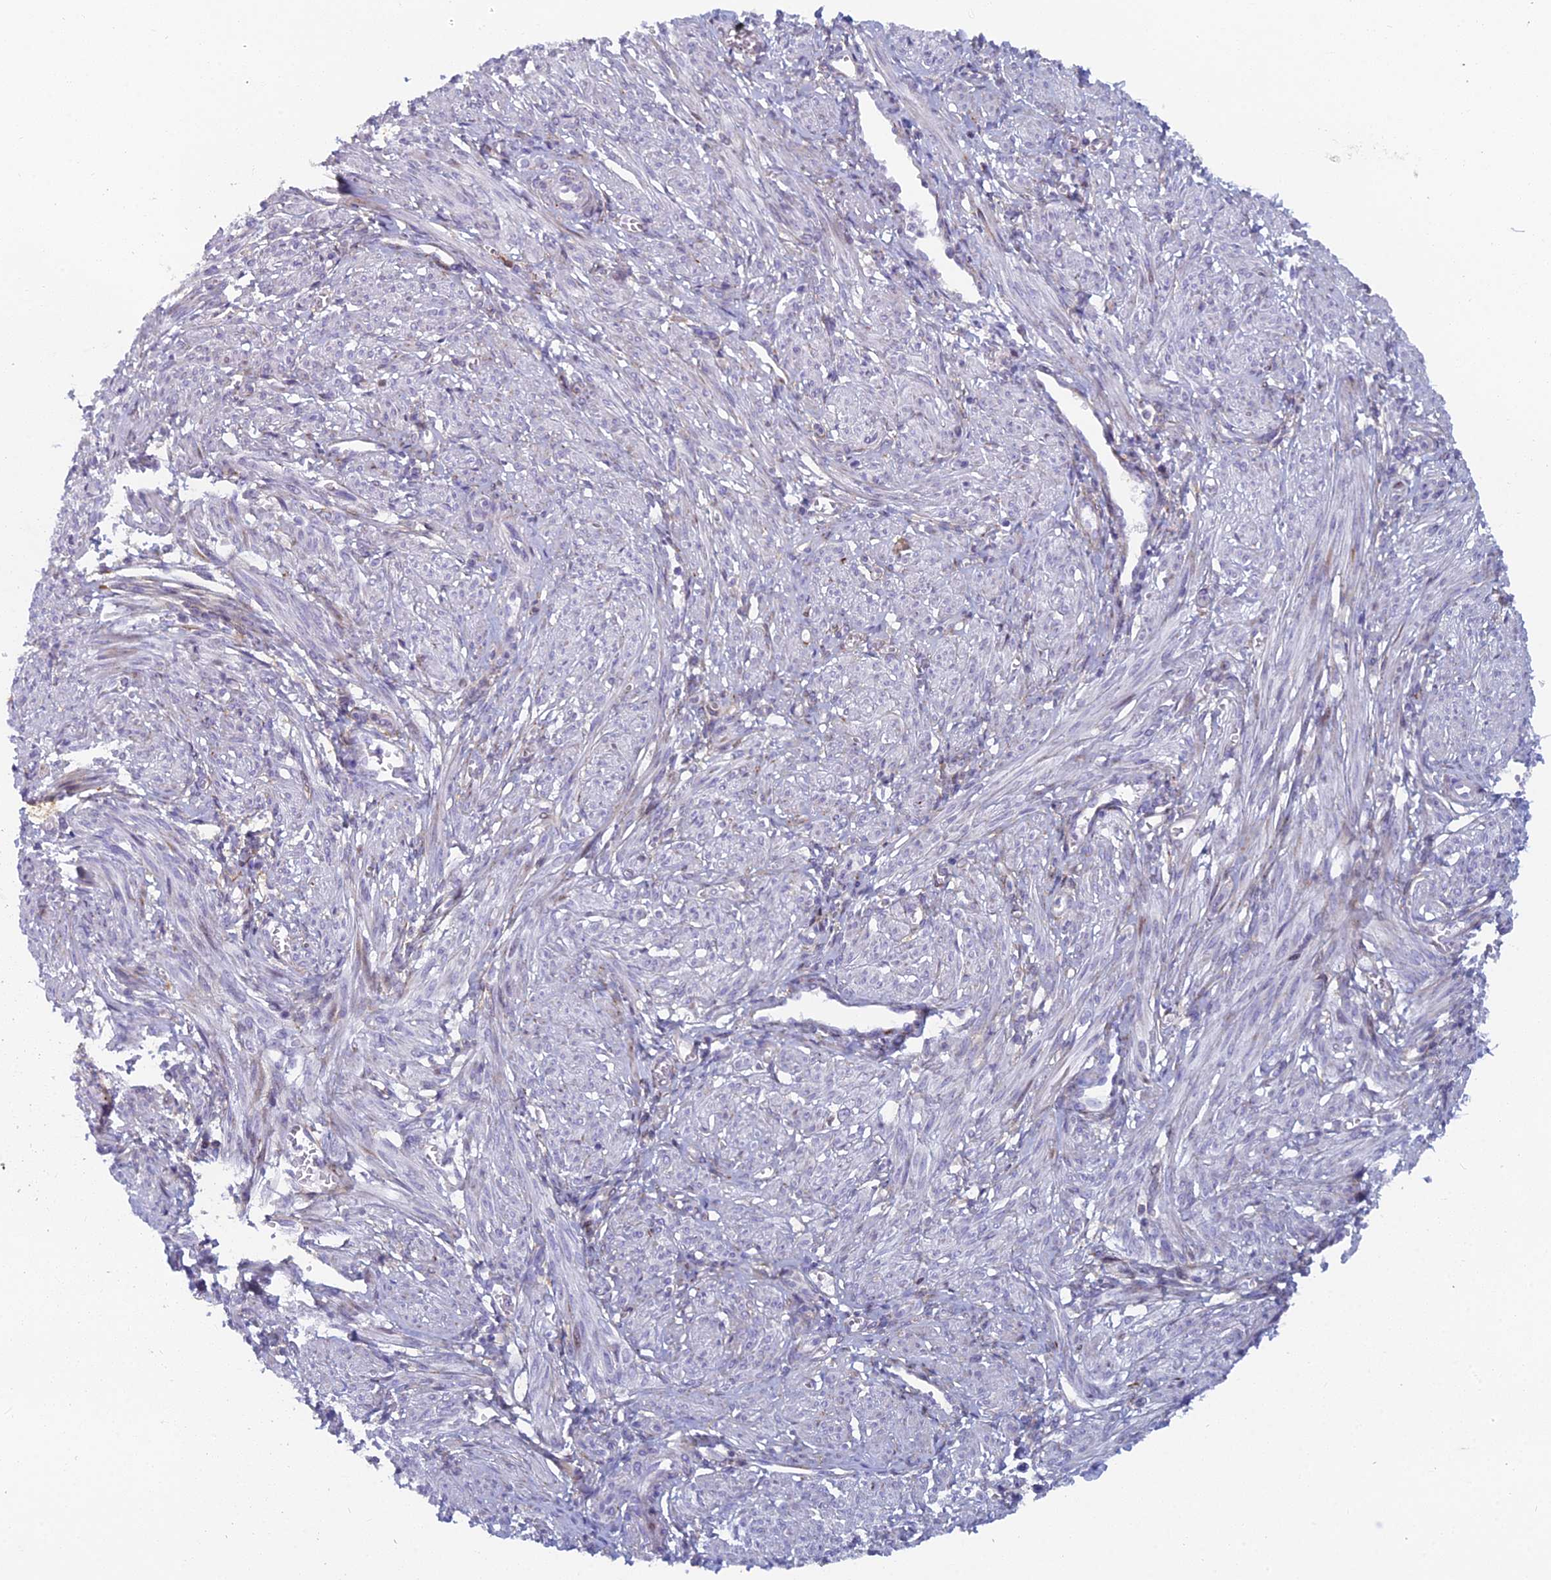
{"staining": {"intensity": "negative", "quantity": "none", "location": "none"}, "tissue": "smooth muscle", "cell_type": "Smooth muscle cells", "image_type": "normal", "snomed": [{"axis": "morphology", "description": "Normal tissue, NOS"}, {"axis": "topography", "description": "Smooth muscle"}], "caption": "An image of smooth muscle stained for a protein reveals no brown staining in smooth muscle cells. (DAB immunohistochemistry (IHC) visualized using brightfield microscopy, high magnification).", "gene": "B9D2", "patient": {"sex": "female", "age": 39}}